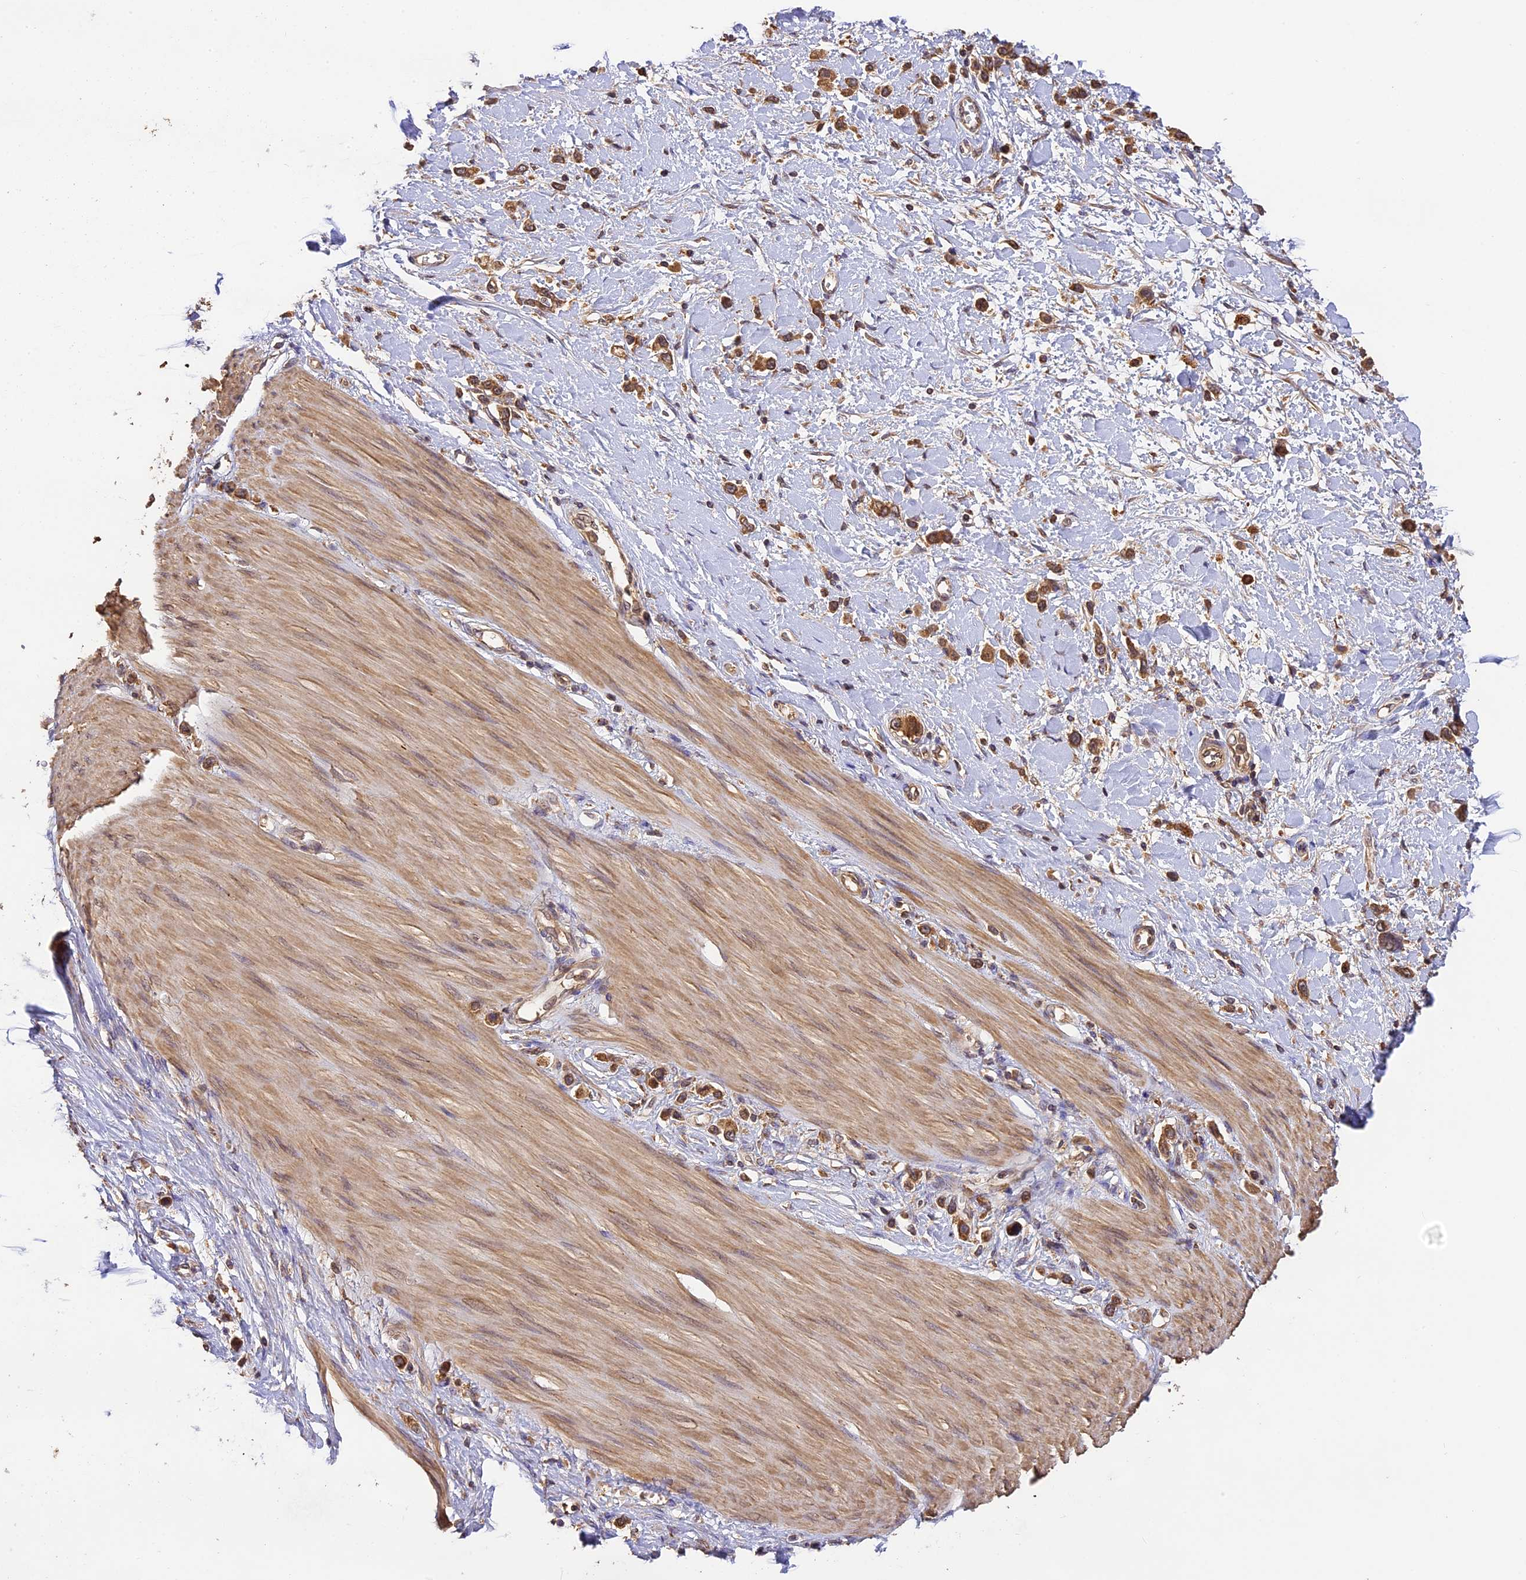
{"staining": {"intensity": "moderate", "quantity": ">75%", "location": "cytoplasmic/membranous"}, "tissue": "stomach cancer", "cell_type": "Tumor cells", "image_type": "cancer", "snomed": [{"axis": "morphology", "description": "Adenocarcinoma, NOS"}, {"axis": "topography", "description": "Stomach"}], "caption": "High-magnification brightfield microscopy of stomach cancer (adenocarcinoma) stained with DAB (brown) and counterstained with hematoxylin (blue). tumor cells exhibit moderate cytoplasmic/membranous staining is appreciated in approximately>75% of cells.", "gene": "BRAP", "patient": {"sex": "female", "age": 65}}